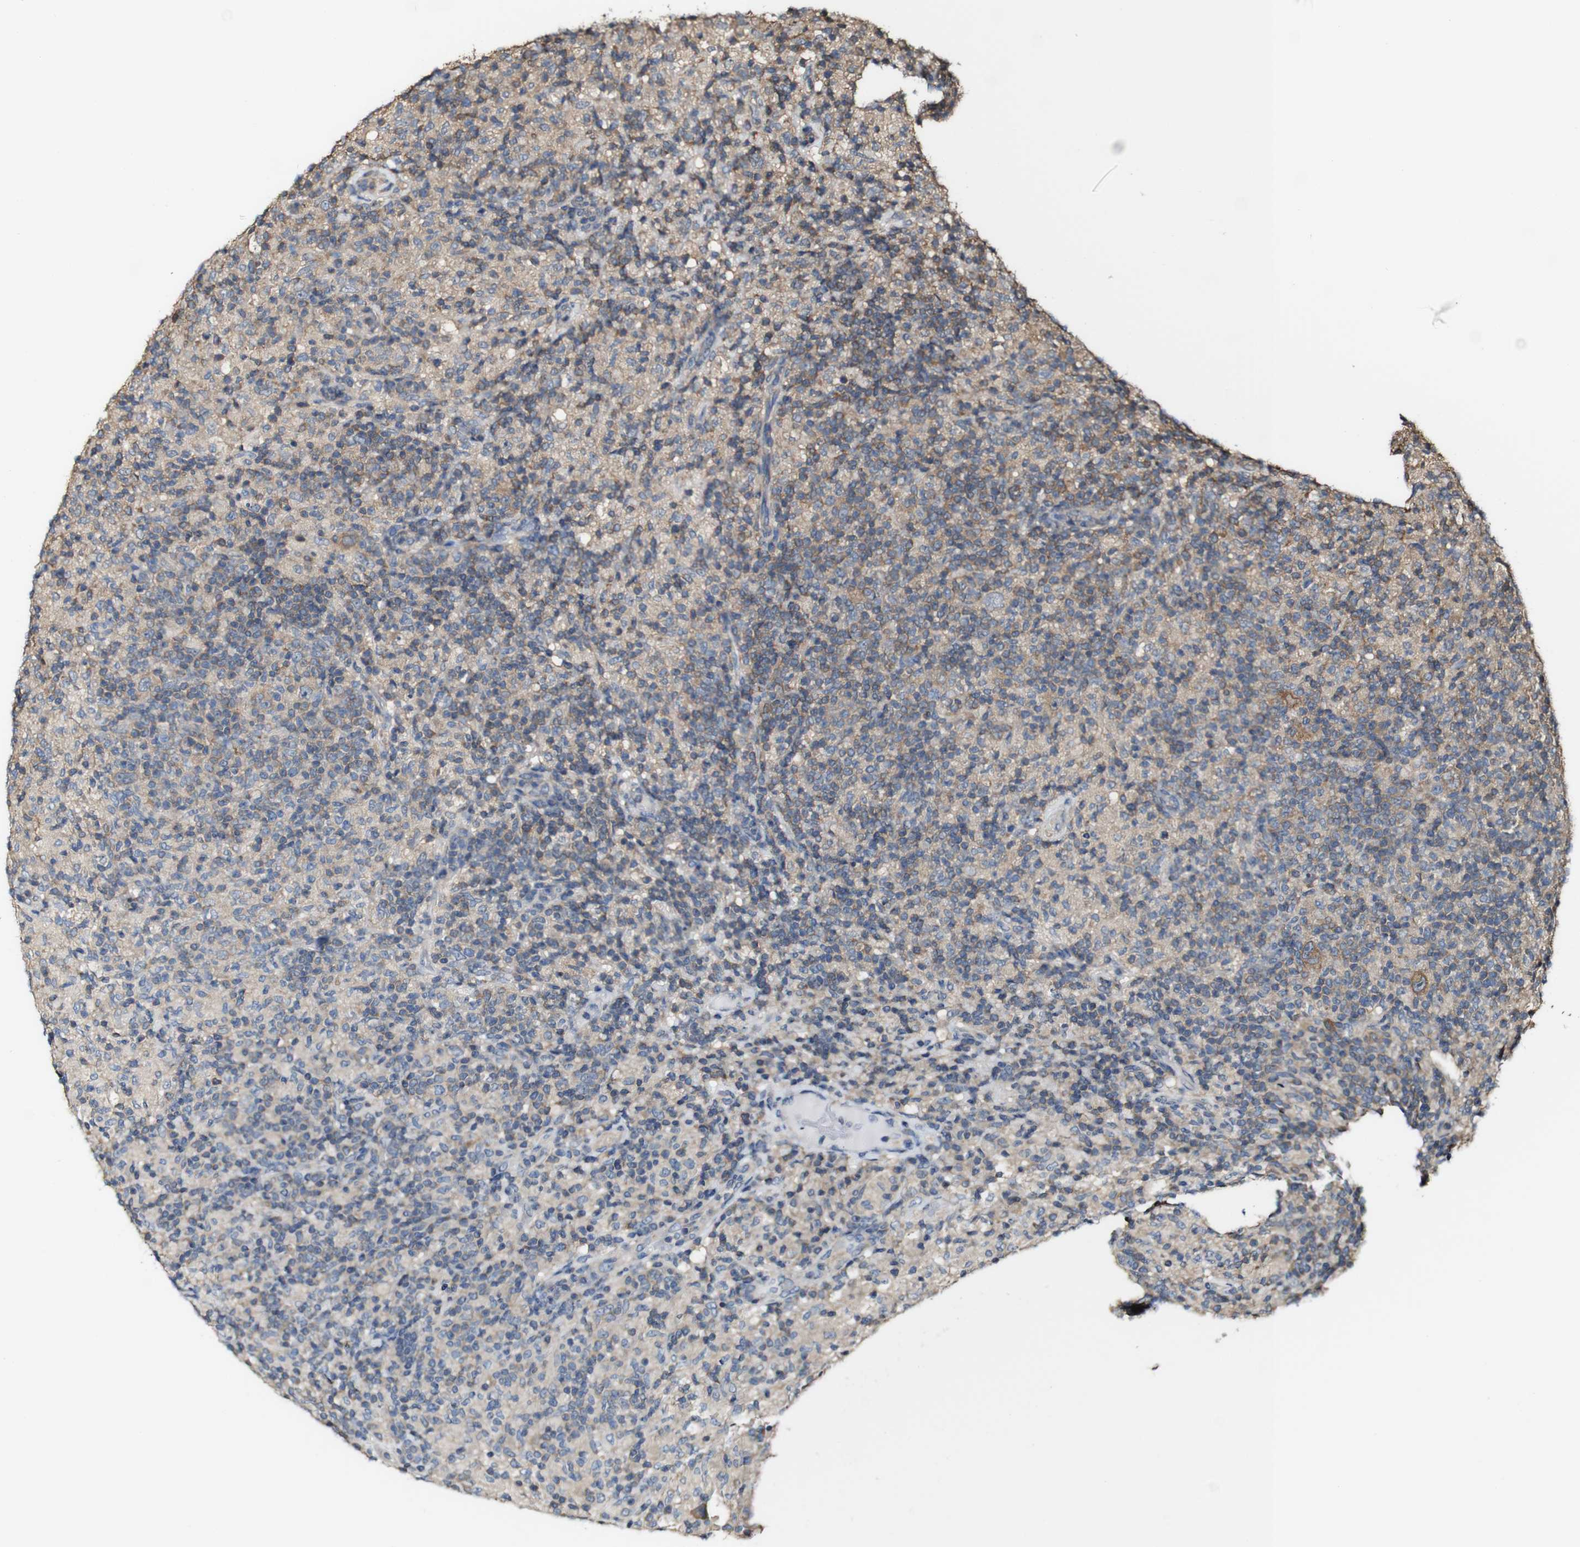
{"staining": {"intensity": "moderate", "quantity": ">75%", "location": "cytoplasmic/membranous"}, "tissue": "lymphoma", "cell_type": "Tumor cells", "image_type": "cancer", "snomed": [{"axis": "morphology", "description": "Hodgkin's disease, NOS"}, {"axis": "topography", "description": "Lymph node"}], "caption": "A photomicrograph of human Hodgkin's disease stained for a protein exhibits moderate cytoplasmic/membranous brown staining in tumor cells. (IHC, brightfield microscopy, high magnification).", "gene": "PTPRR", "patient": {"sex": "male", "age": 70}}